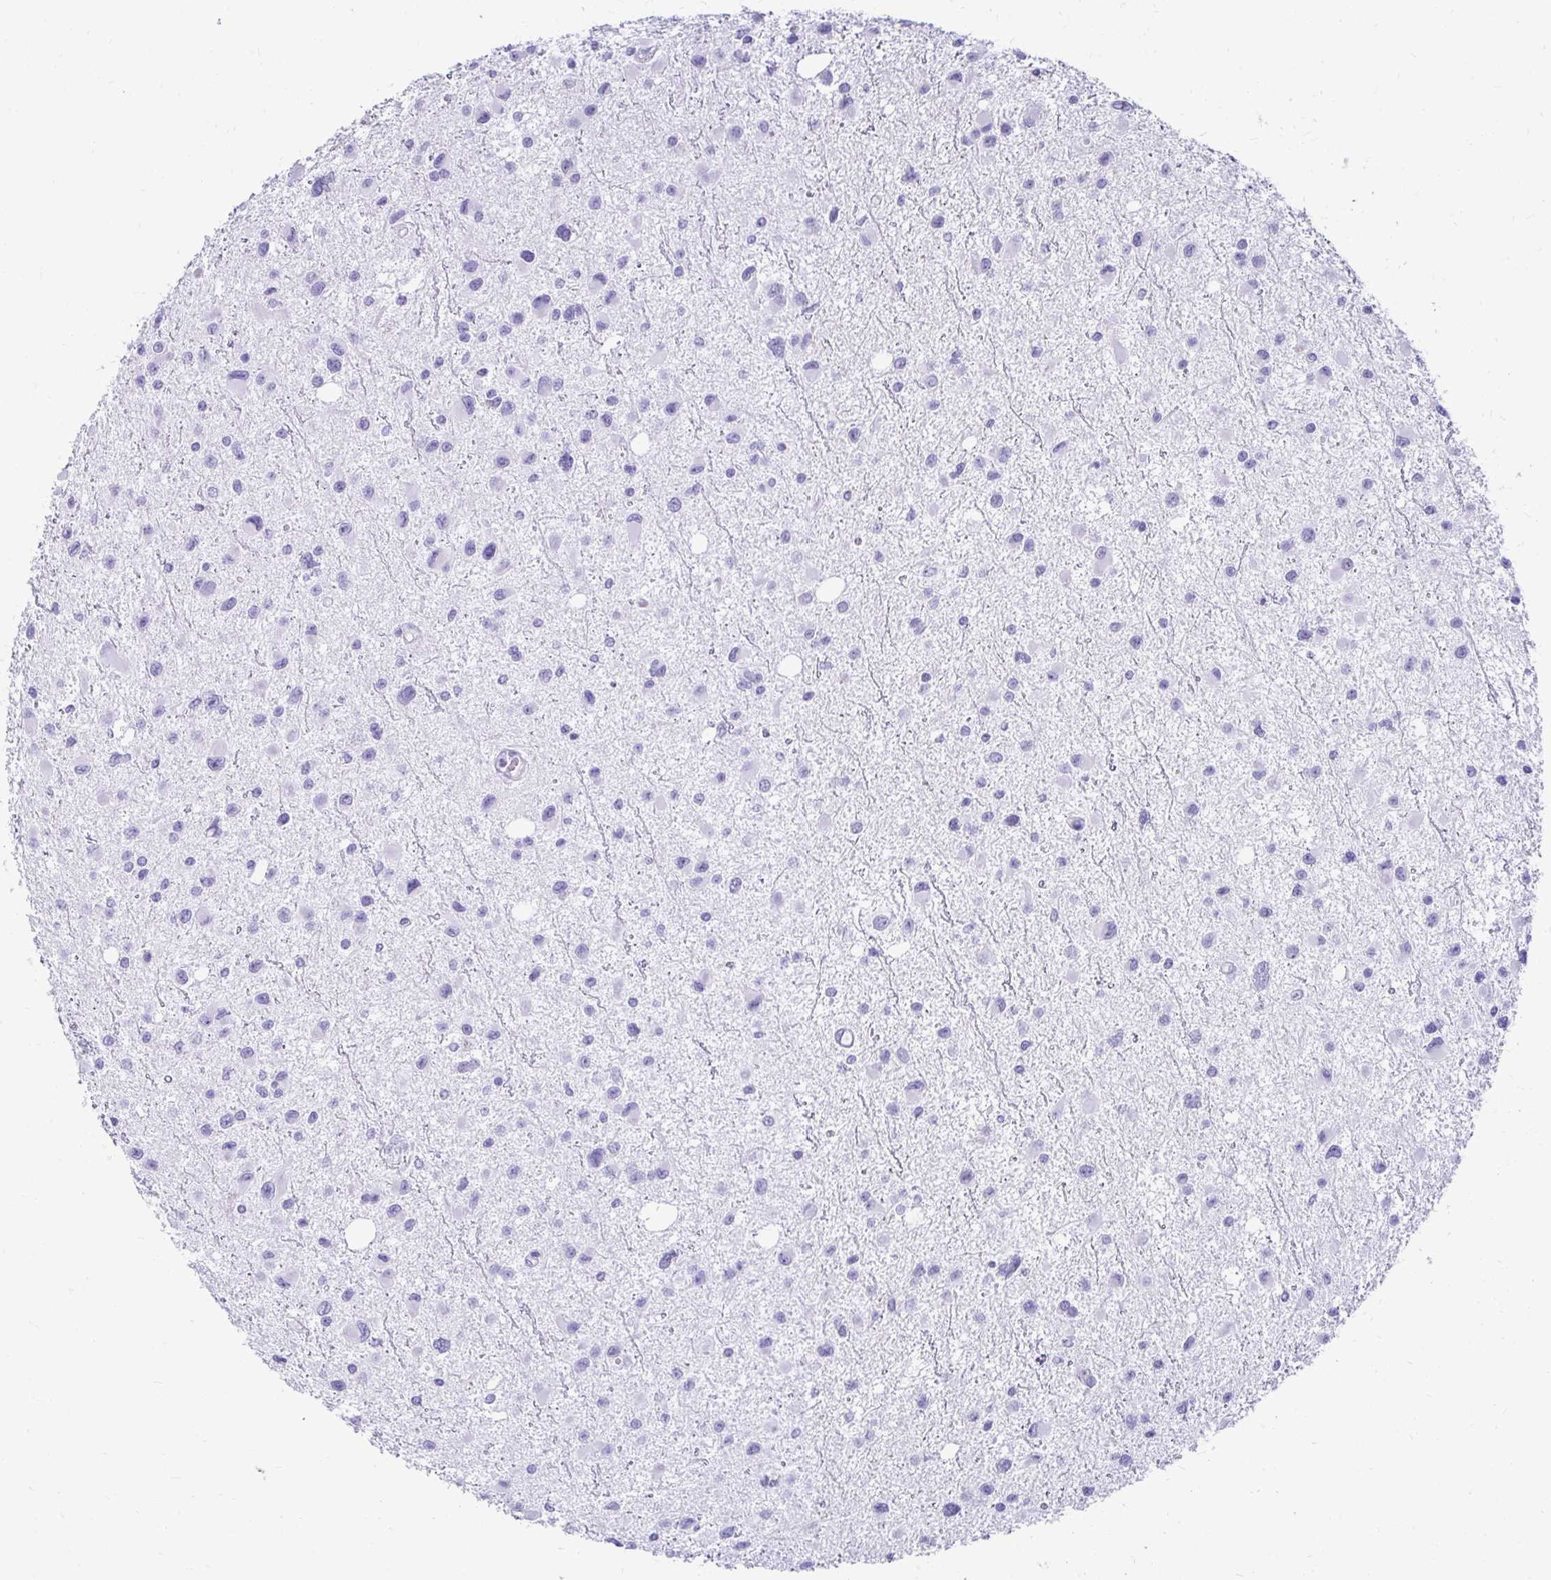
{"staining": {"intensity": "negative", "quantity": "none", "location": "none"}, "tissue": "glioma", "cell_type": "Tumor cells", "image_type": "cancer", "snomed": [{"axis": "morphology", "description": "Glioma, malignant, Low grade"}, {"axis": "topography", "description": "Brain"}], "caption": "IHC photomicrograph of human glioma stained for a protein (brown), which exhibits no staining in tumor cells.", "gene": "CST6", "patient": {"sex": "female", "age": 32}}